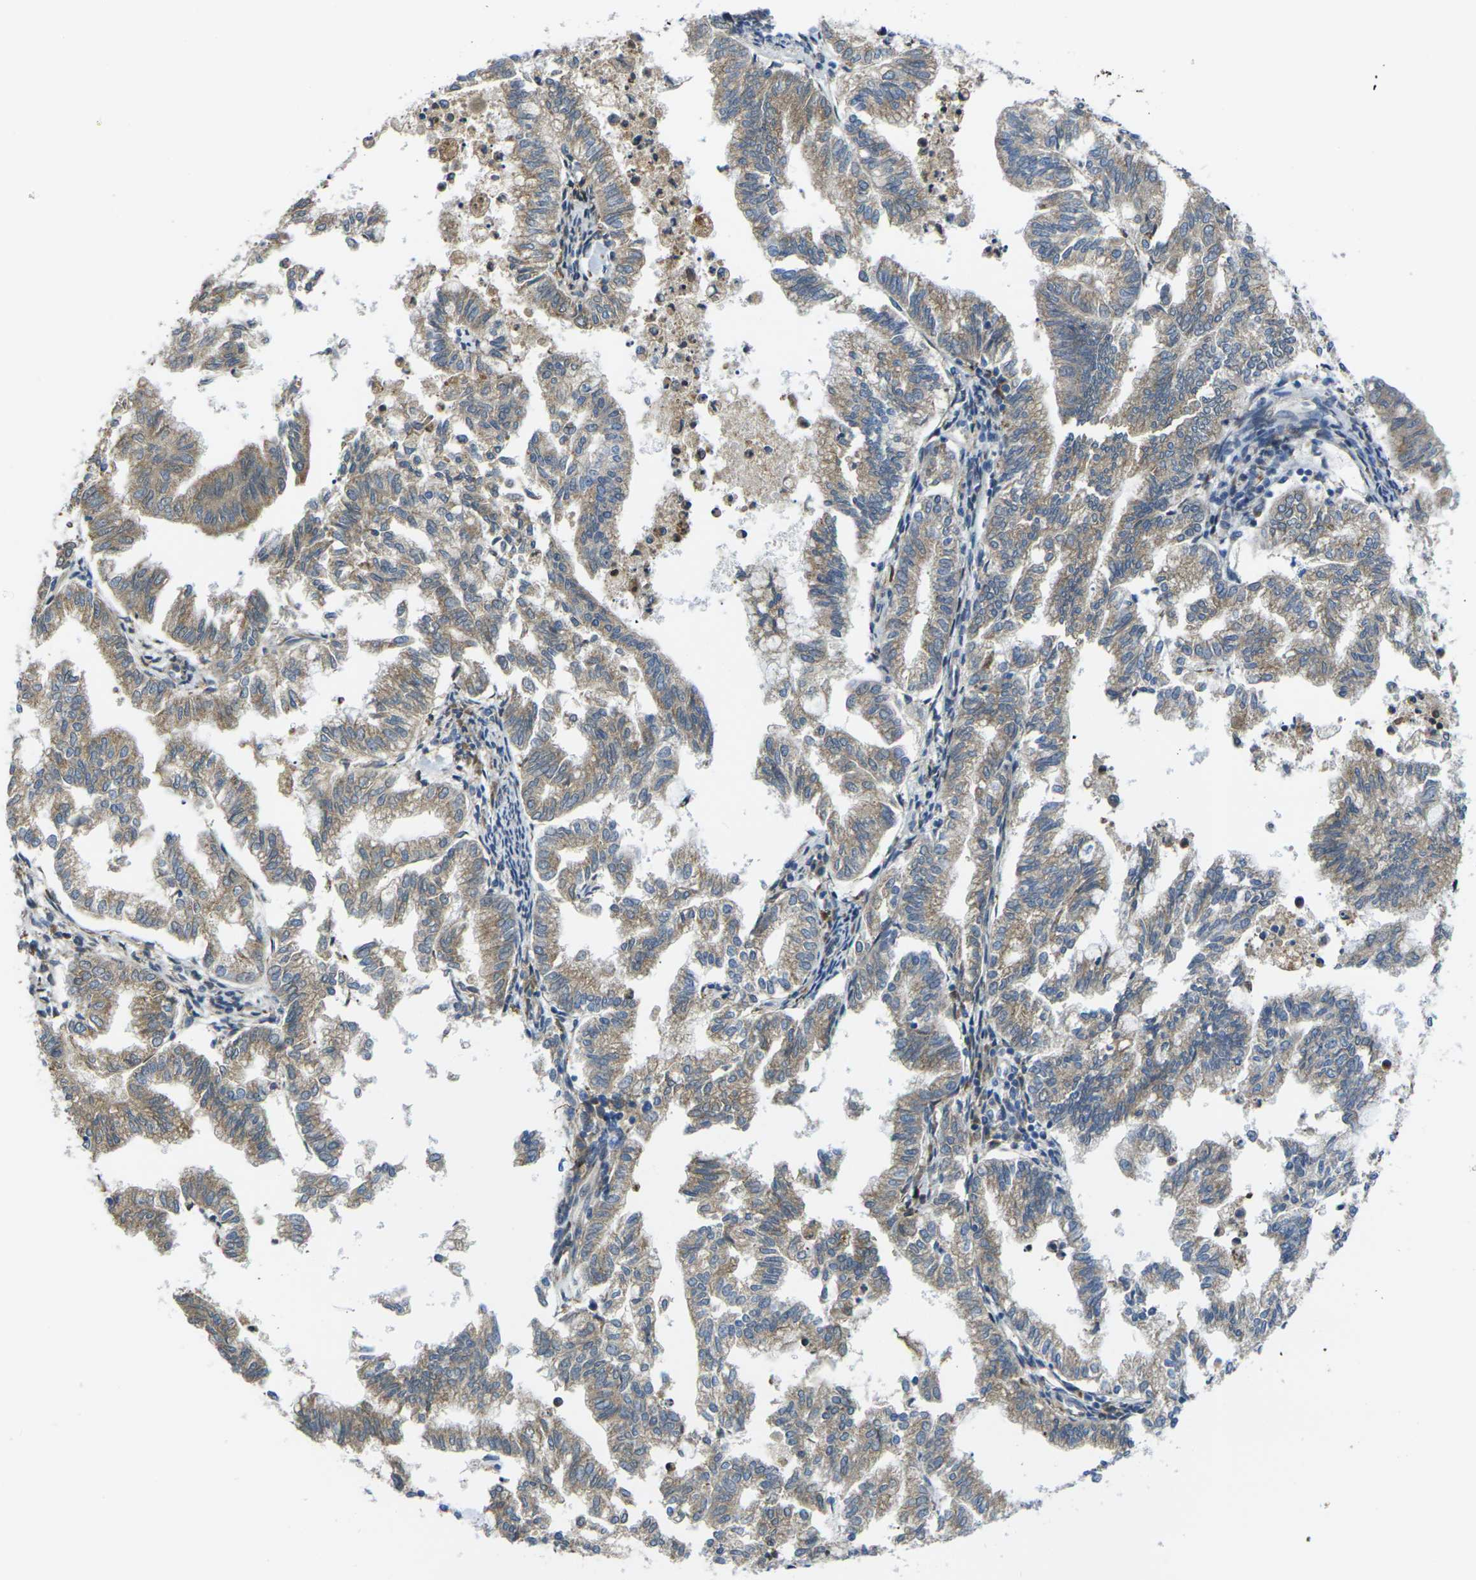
{"staining": {"intensity": "moderate", "quantity": ">75%", "location": "cytoplasmic/membranous"}, "tissue": "endometrial cancer", "cell_type": "Tumor cells", "image_type": "cancer", "snomed": [{"axis": "morphology", "description": "Necrosis, NOS"}, {"axis": "morphology", "description": "Adenocarcinoma, NOS"}, {"axis": "topography", "description": "Endometrium"}], "caption": "Immunohistochemistry image of human endometrial cancer (adenocarcinoma) stained for a protein (brown), which displays medium levels of moderate cytoplasmic/membranous positivity in approximately >75% of tumor cells.", "gene": "FZD1", "patient": {"sex": "female", "age": 79}}